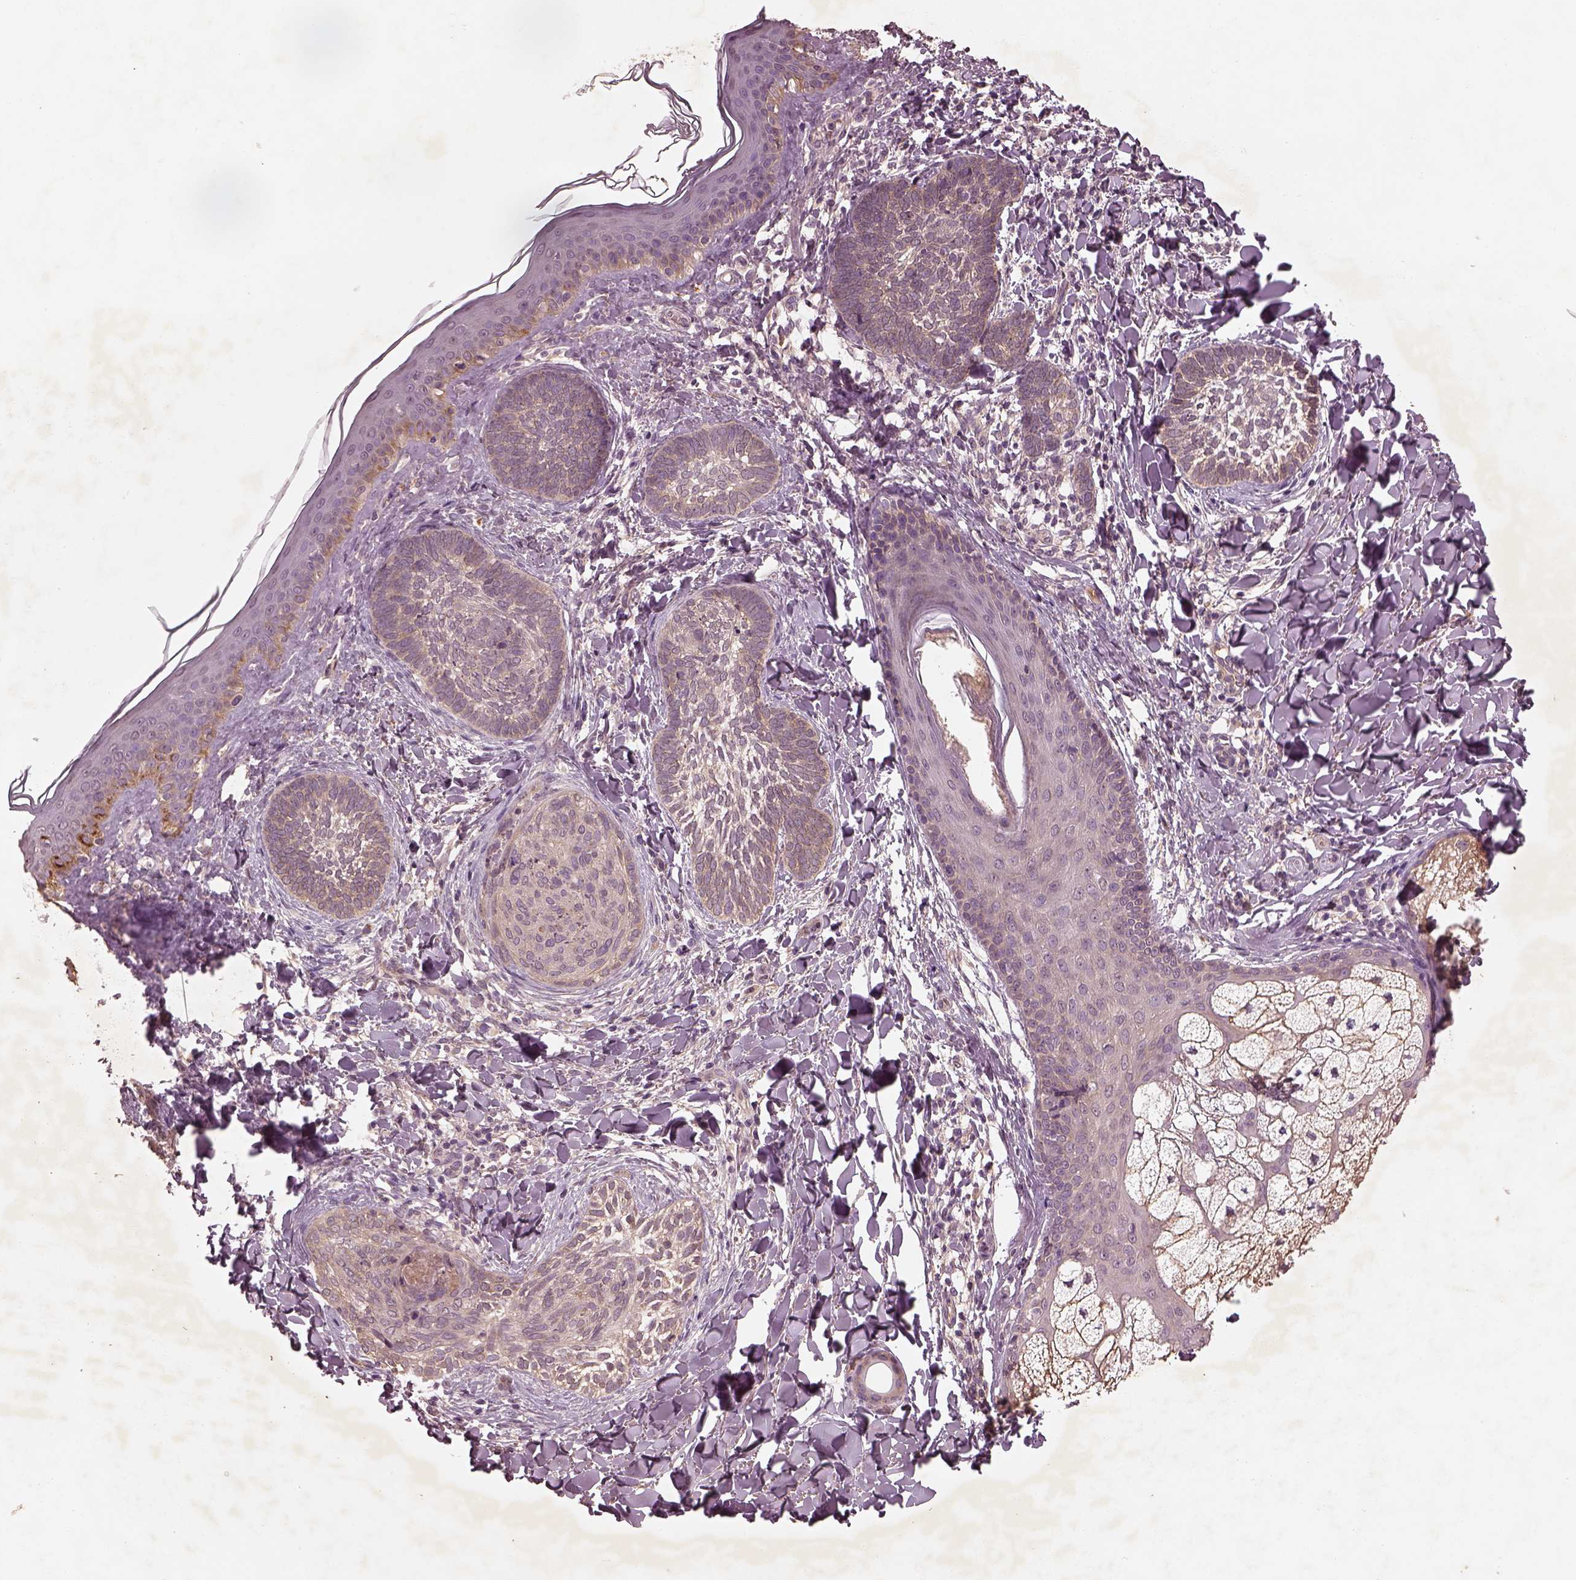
{"staining": {"intensity": "weak", "quantity": ">75%", "location": "cytoplasmic/membranous"}, "tissue": "skin cancer", "cell_type": "Tumor cells", "image_type": "cancer", "snomed": [{"axis": "morphology", "description": "Normal tissue, NOS"}, {"axis": "morphology", "description": "Basal cell carcinoma"}, {"axis": "topography", "description": "Skin"}], "caption": "This photomicrograph demonstrates skin cancer (basal cell carcinoma) stained with immunohistochemistry (IHC) to label a protein in brown. The cytoplasmic/membranous of tumor cells show weak positivity for the protein. Nuclei are counter-stained blue.", "gene": "FAM234A", "patient": {"sex": "male", "age": 46}}